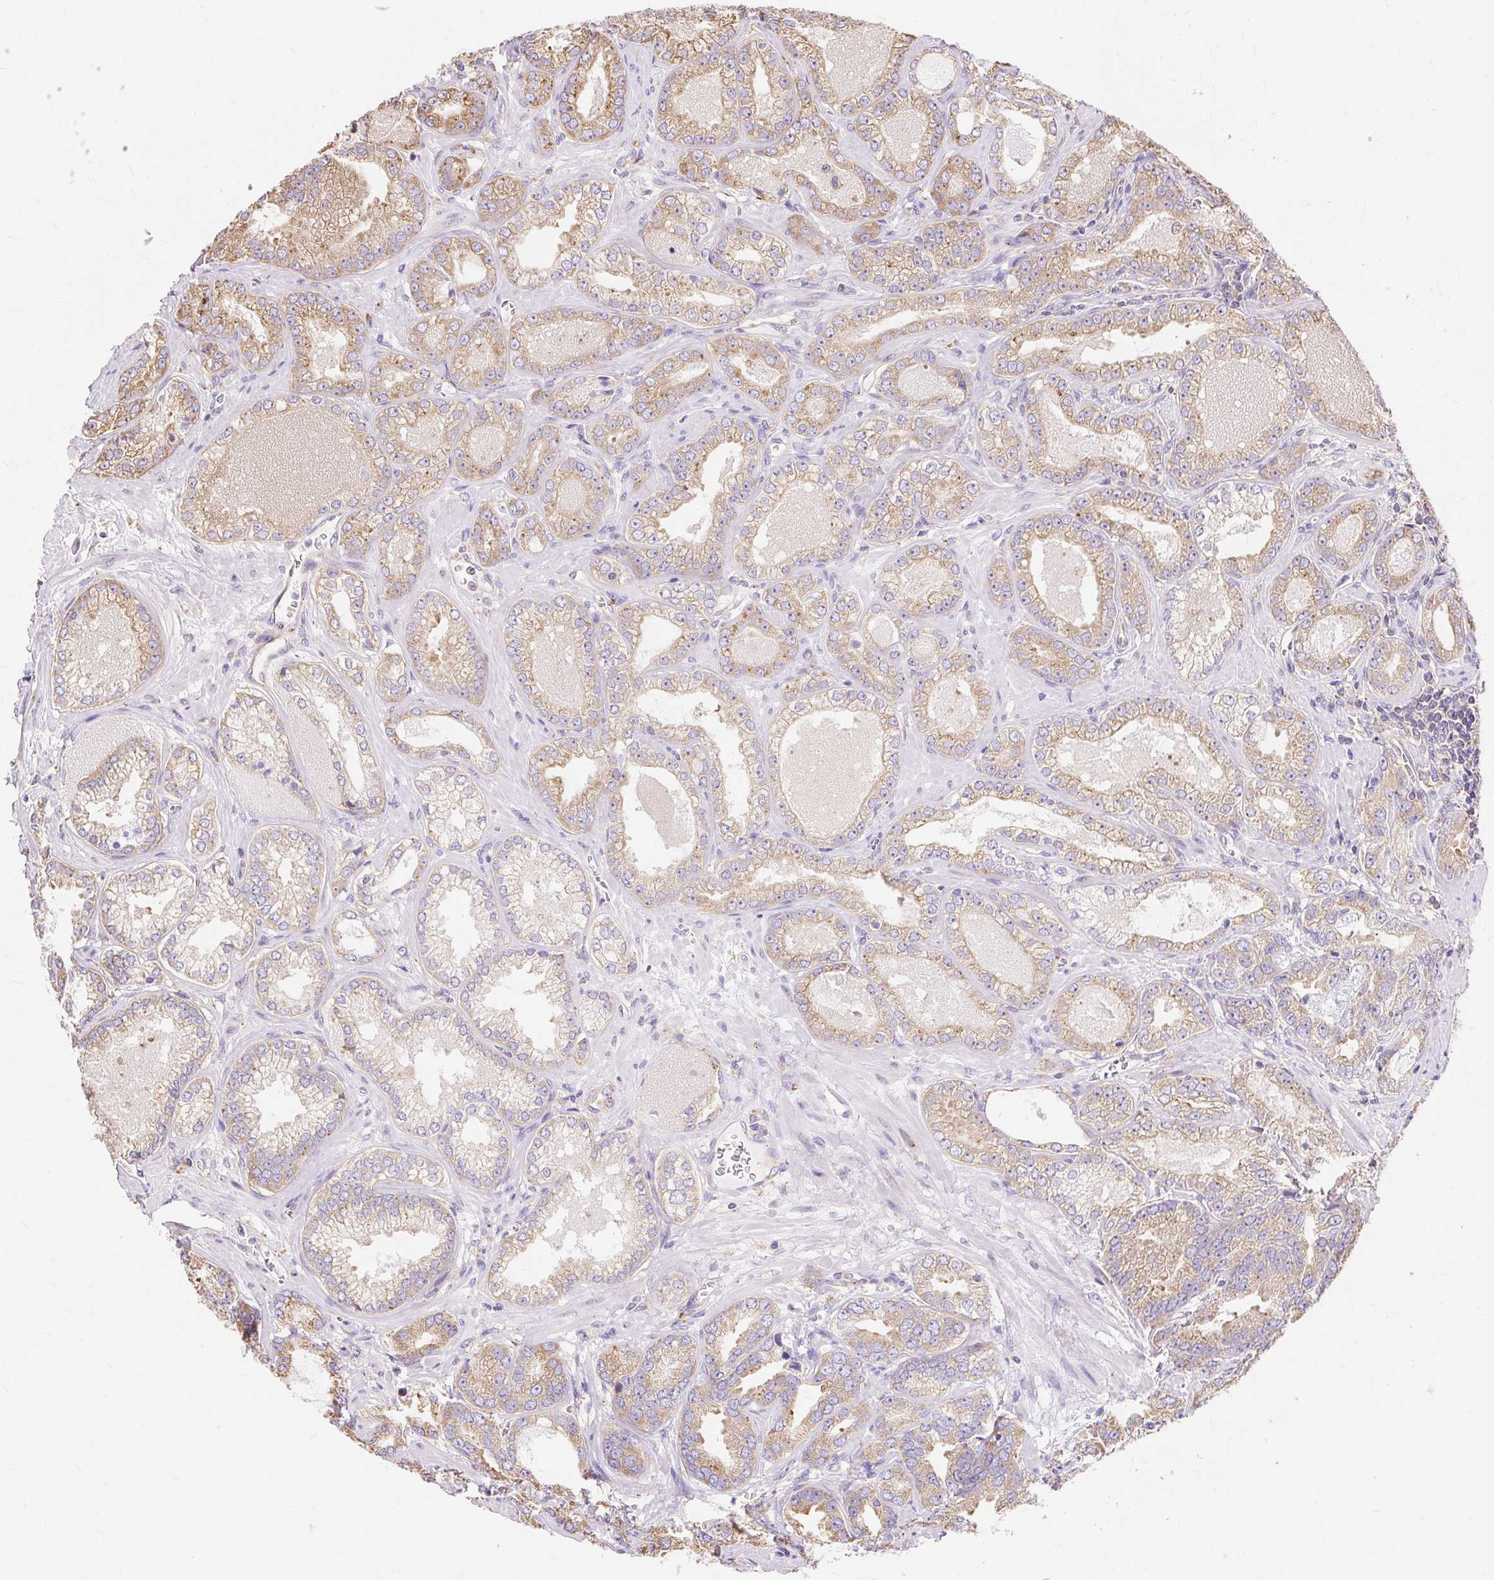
{"staining": {"intensity": "moderate", "quantity": ">75%", "location": "cytoplasmic/membranous"}, "tissue": "prostate cancer", "cell_type": "Tumor cells", "image_type": "cancer", "snomed": [{"axis": "morphology", "description": "Adenocarcinoma, Medium grade"}, {"axis": "topography", "description": "Prostate"}], "caption": "Immunohistochemistry (IHC) micrograph of prostate adenocarcinoma (medium-grade) stained for a protein (brown), which exhibits medium levels of moderate cytoplasmic/membranous positivity in approximately >75% of tumor cells.", "gene": "RPS17", "patient": {"sex": "male", "age": 57}}